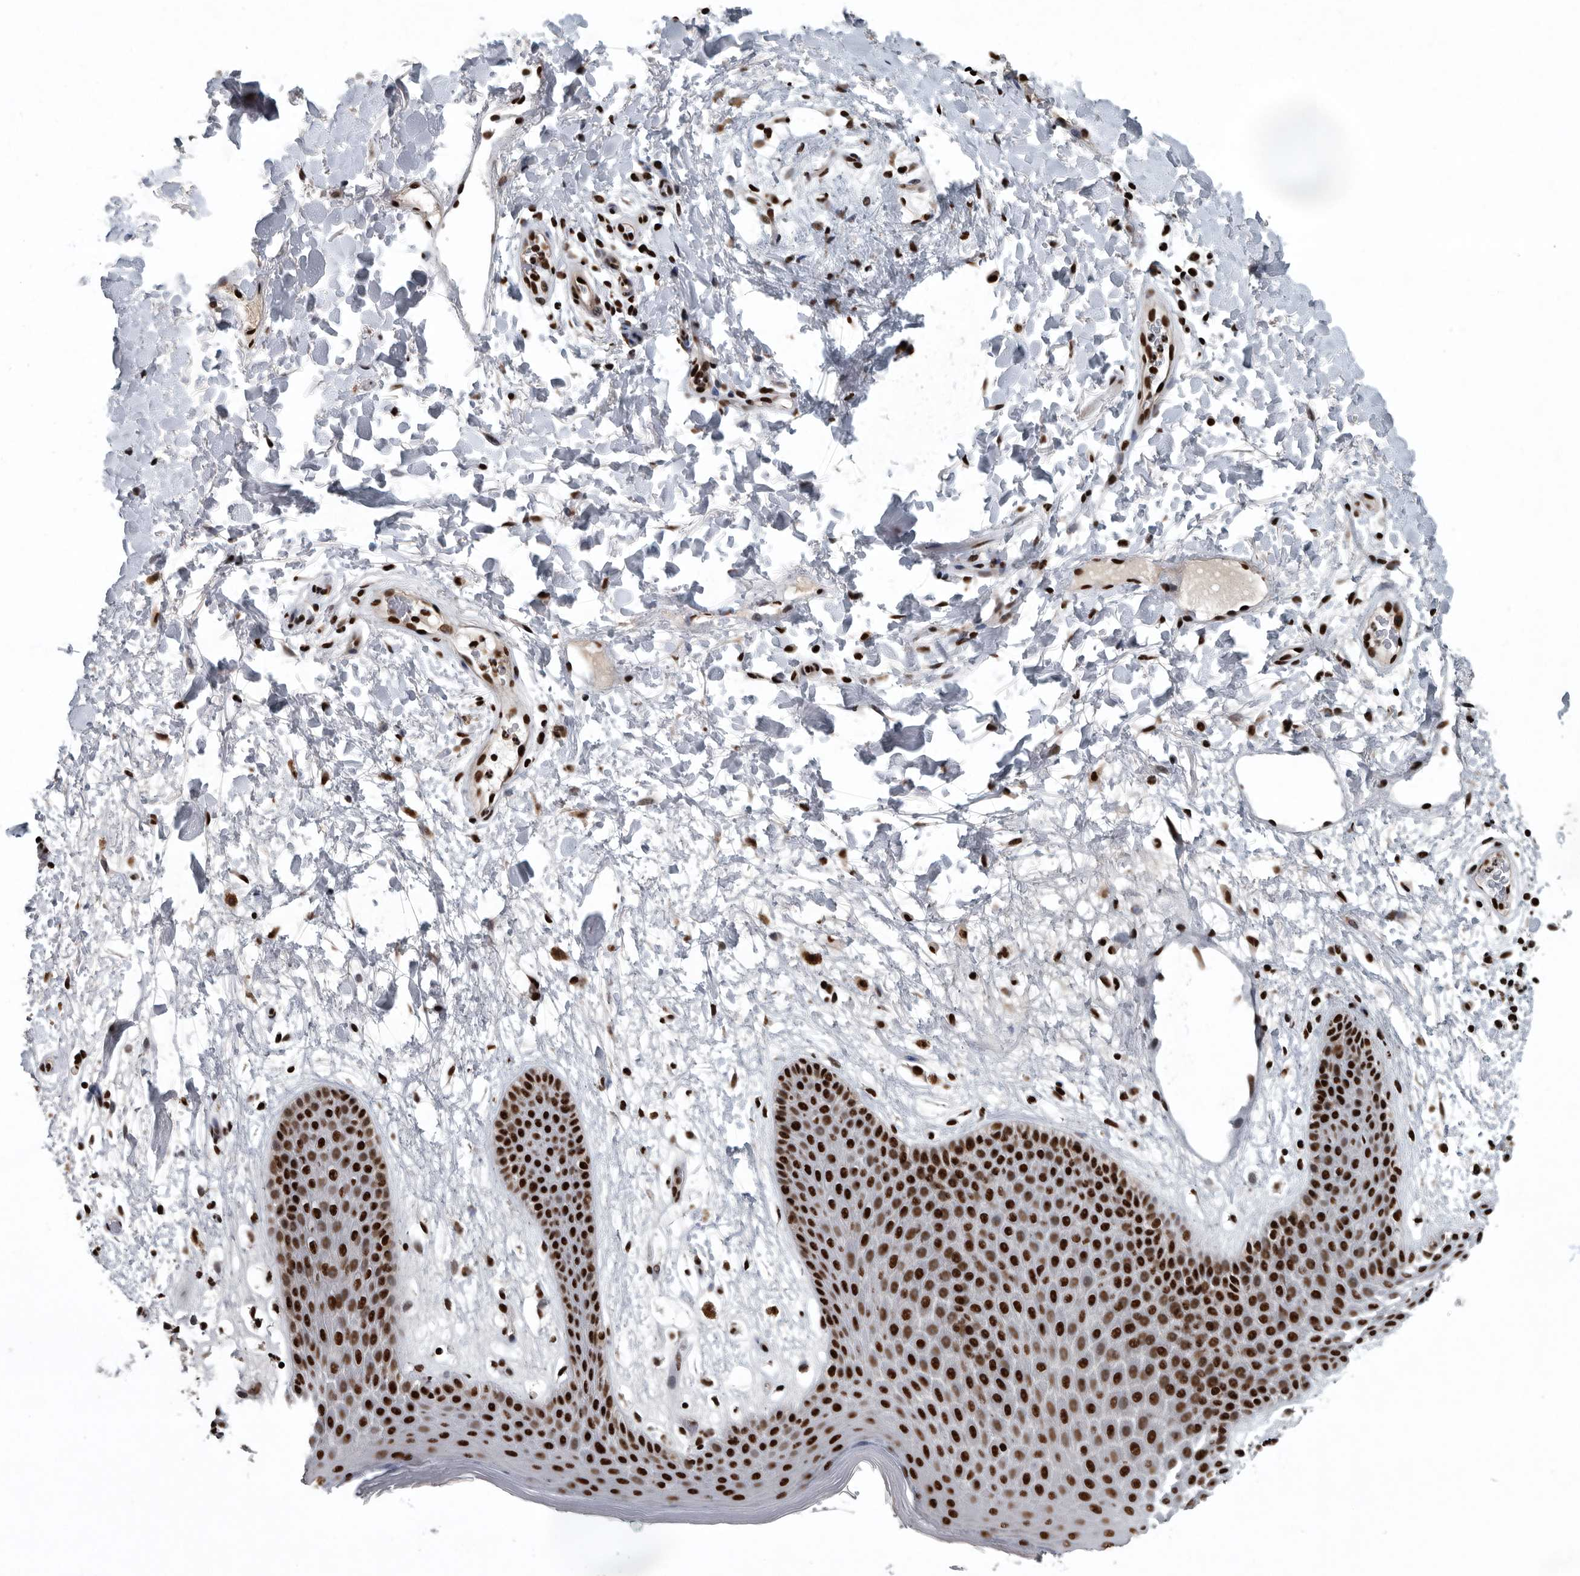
{"staining": {"intensity": "strong", "quantity": ">75%", "location": "nuclear"}, "tissue": "skin", "cell_type": "Epidermal cells", "image_type": "normal", "snomed": [{"axis": "morphology", "description": "Normal tissue, NOS"}, {"axis": "topography", "description": "Anal"}], "caption": "Immunohistochemistry (IHC) (DAB) staining of unremarkable skin displays strong nuclear protein staining in about >75% of epidermal cells.", "gene": "SENP7", "patient": {"sex": "male", "age": 74}}